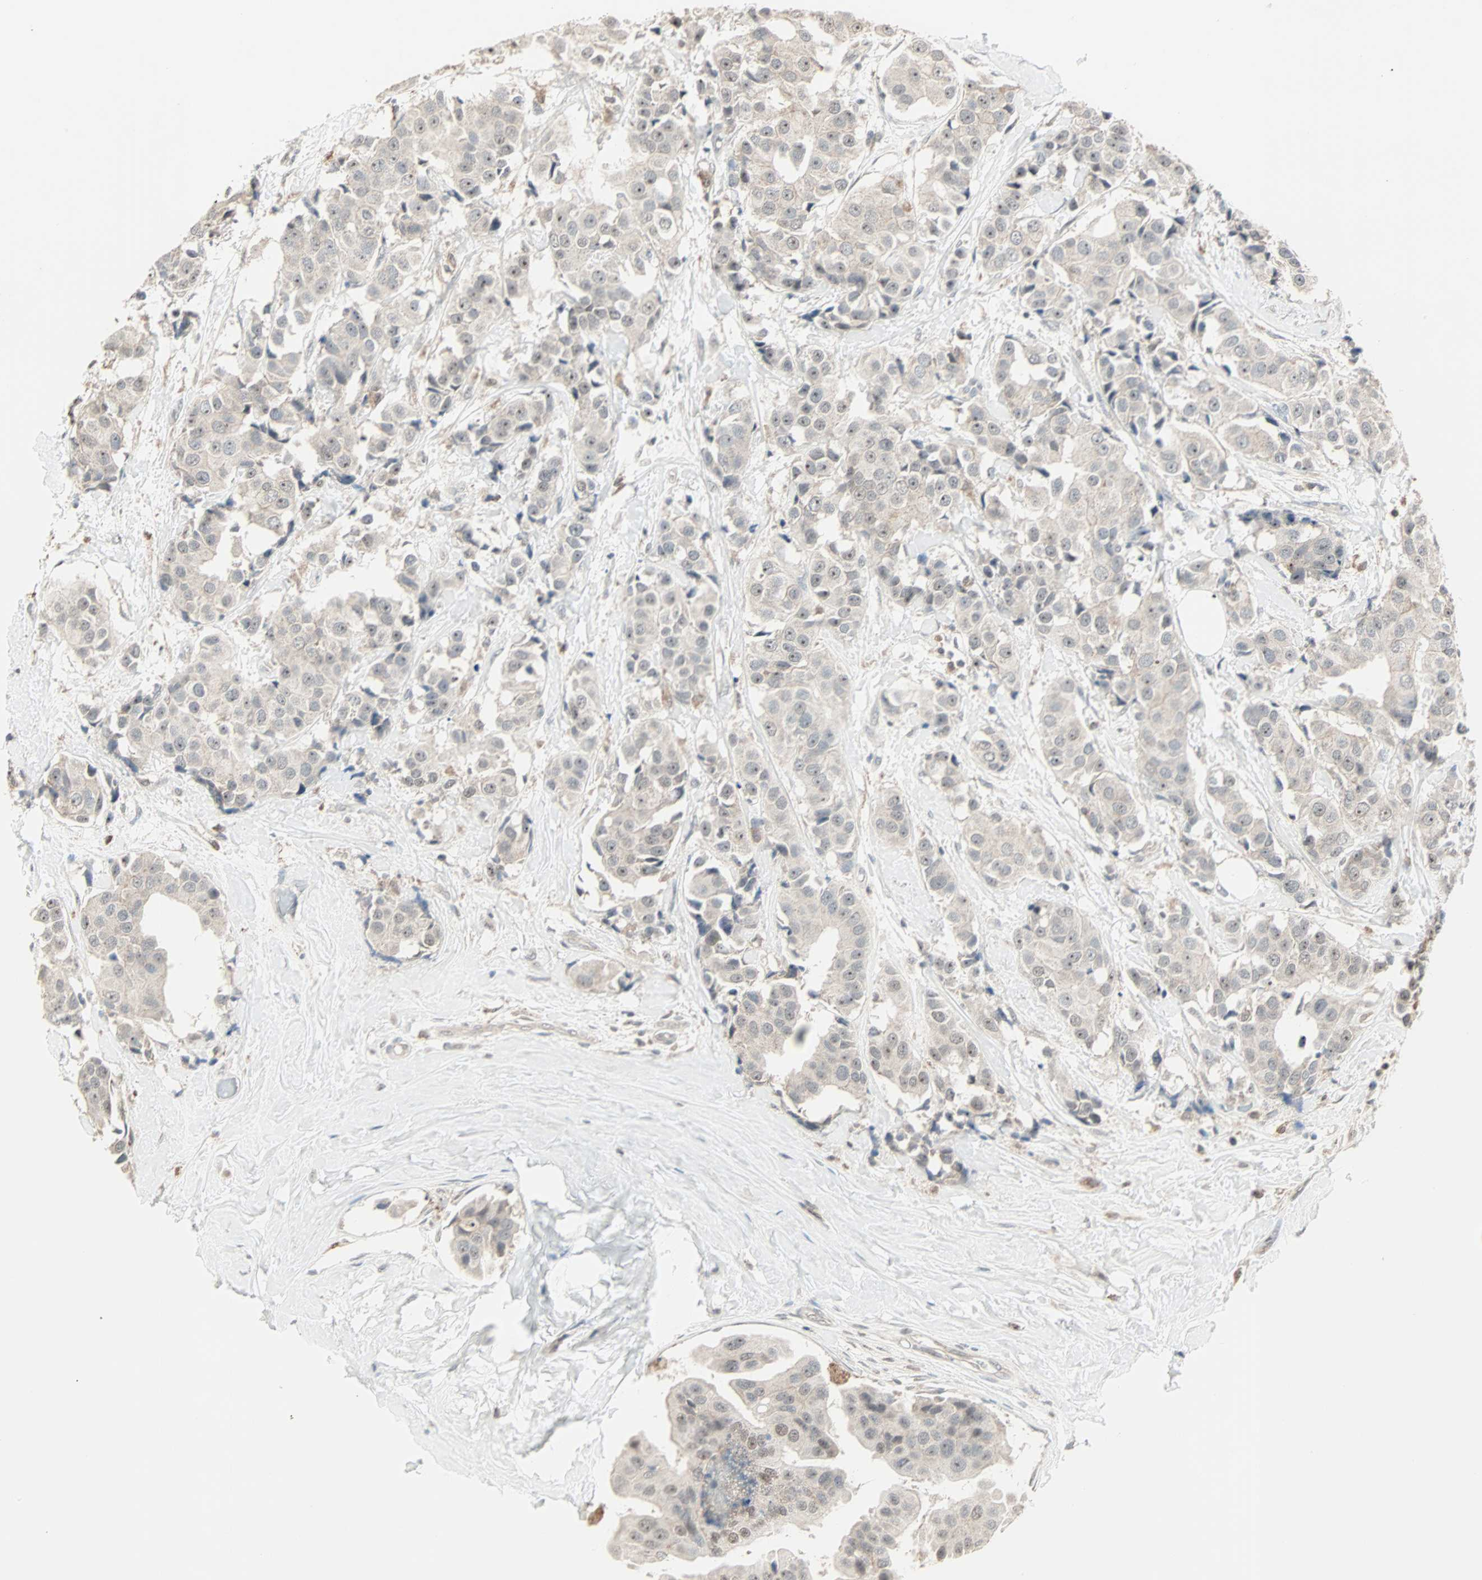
{"staining": {"intensity": "moderate", "quantity": "25%-75%", "location": "cytoplasmic/membranous,nuclear"}, "tissue": "breast cancer", "cell_type": "Tumor cells", "image_type": "cancer", "snomed": [{"axis": "morphology", "description": "Normal tissue, NOS"}, {"axis": "morphology", "description": "Duct carcinoma"}, {"axis": "topography", "description": "Breast"}], "caption": "Protein staining displays moderate cytoplasmic/membranous and nuclear positivity in about 25%-75% of tumor cells in breast intraductal carcinoma.", "gene": "KDM4A", "patient": {"sex": "female", "age": 39}}